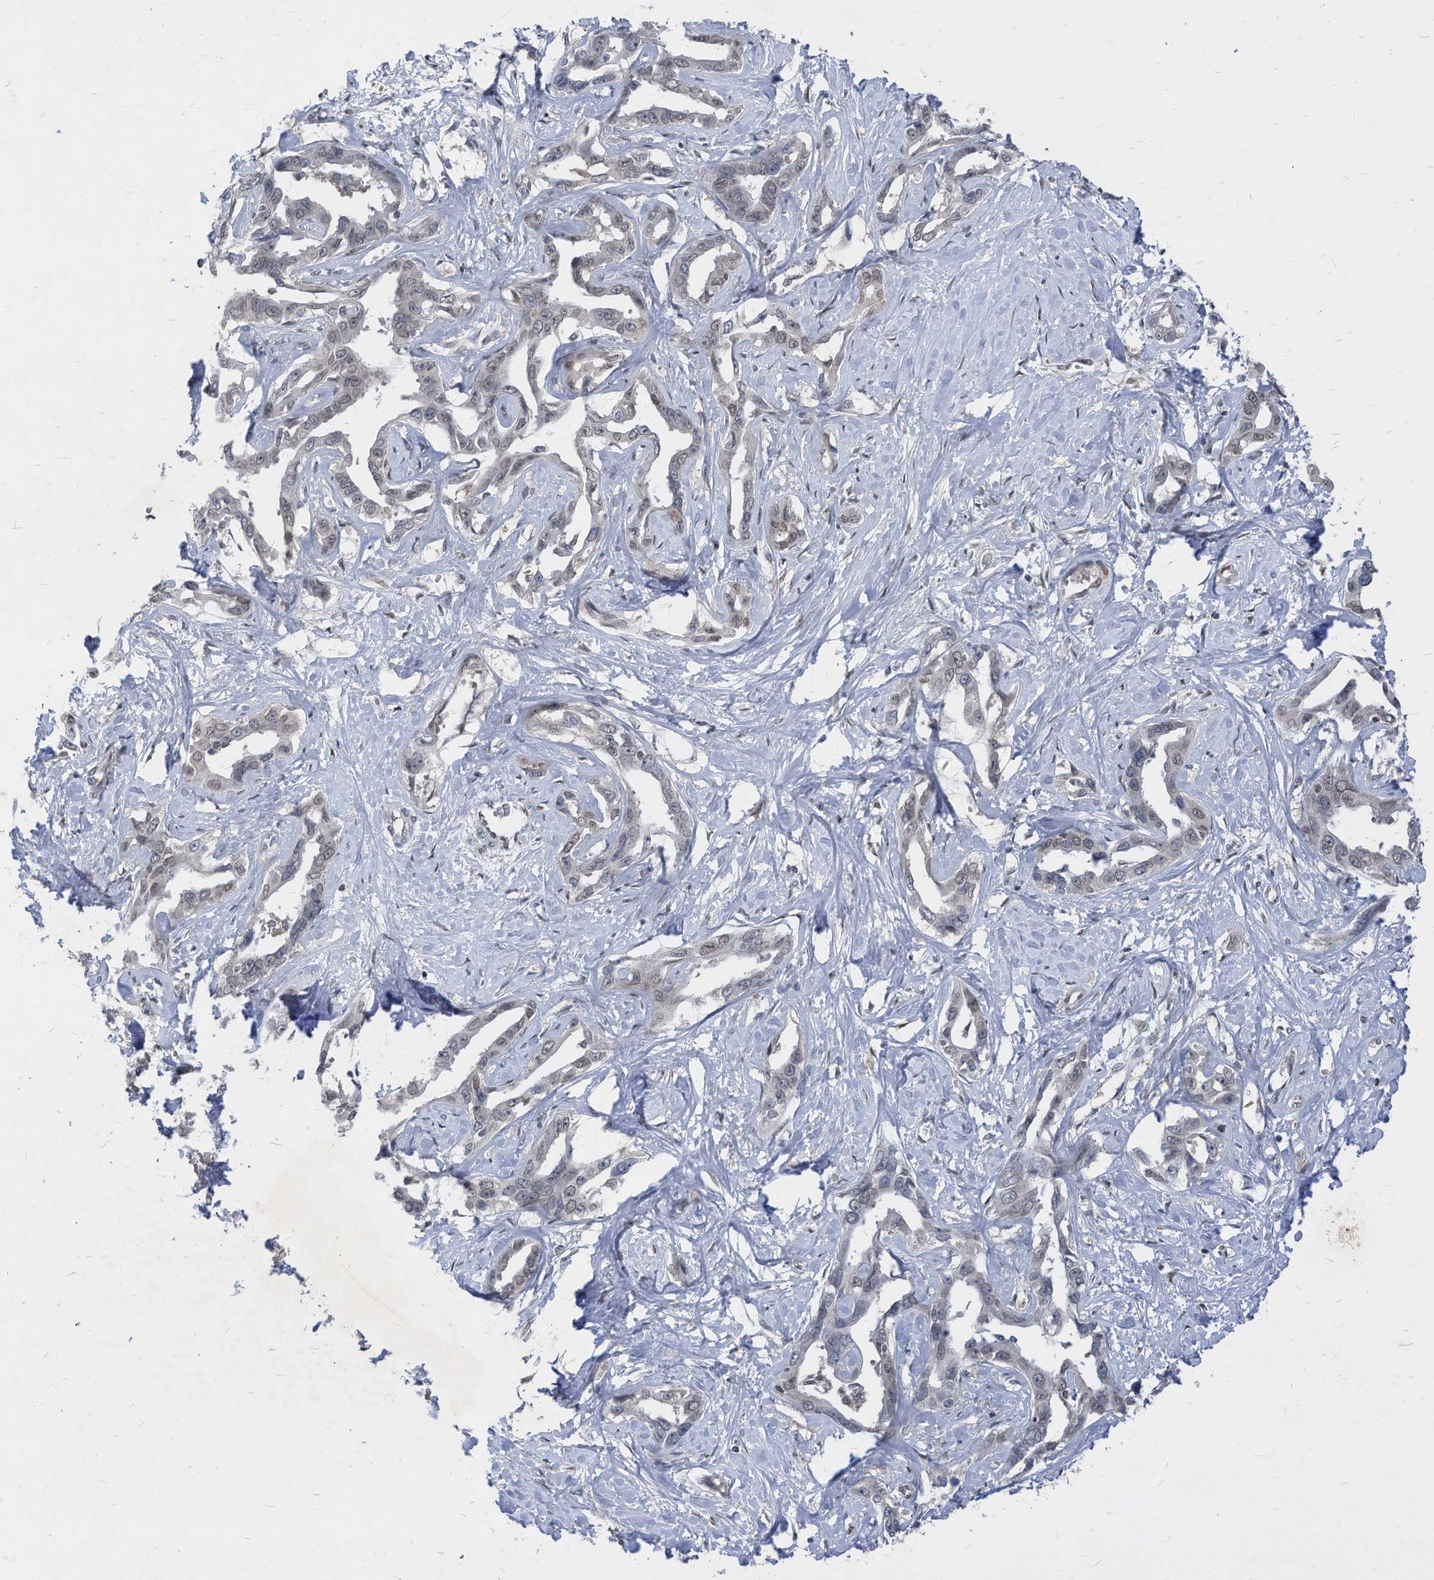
{"staining": {"intensity": "weak", "quantity": "<25%", "location": "nuclear"}, "tissue": "liver cancer", "cell_type": "Tumor cells", "image_type": "cancer", "snomed": [{"axis": "morphology", "description": "Cholangiocarcinoma"}, {"axis": "topography", "description": "Liver"}], "caption": "The IHC micrograph has no significant expression in tumor cells of cholangiocarcinoma (liver) tissue.", "gene": "KPNB1", "patient": {"sex": "male", "age": 59}}